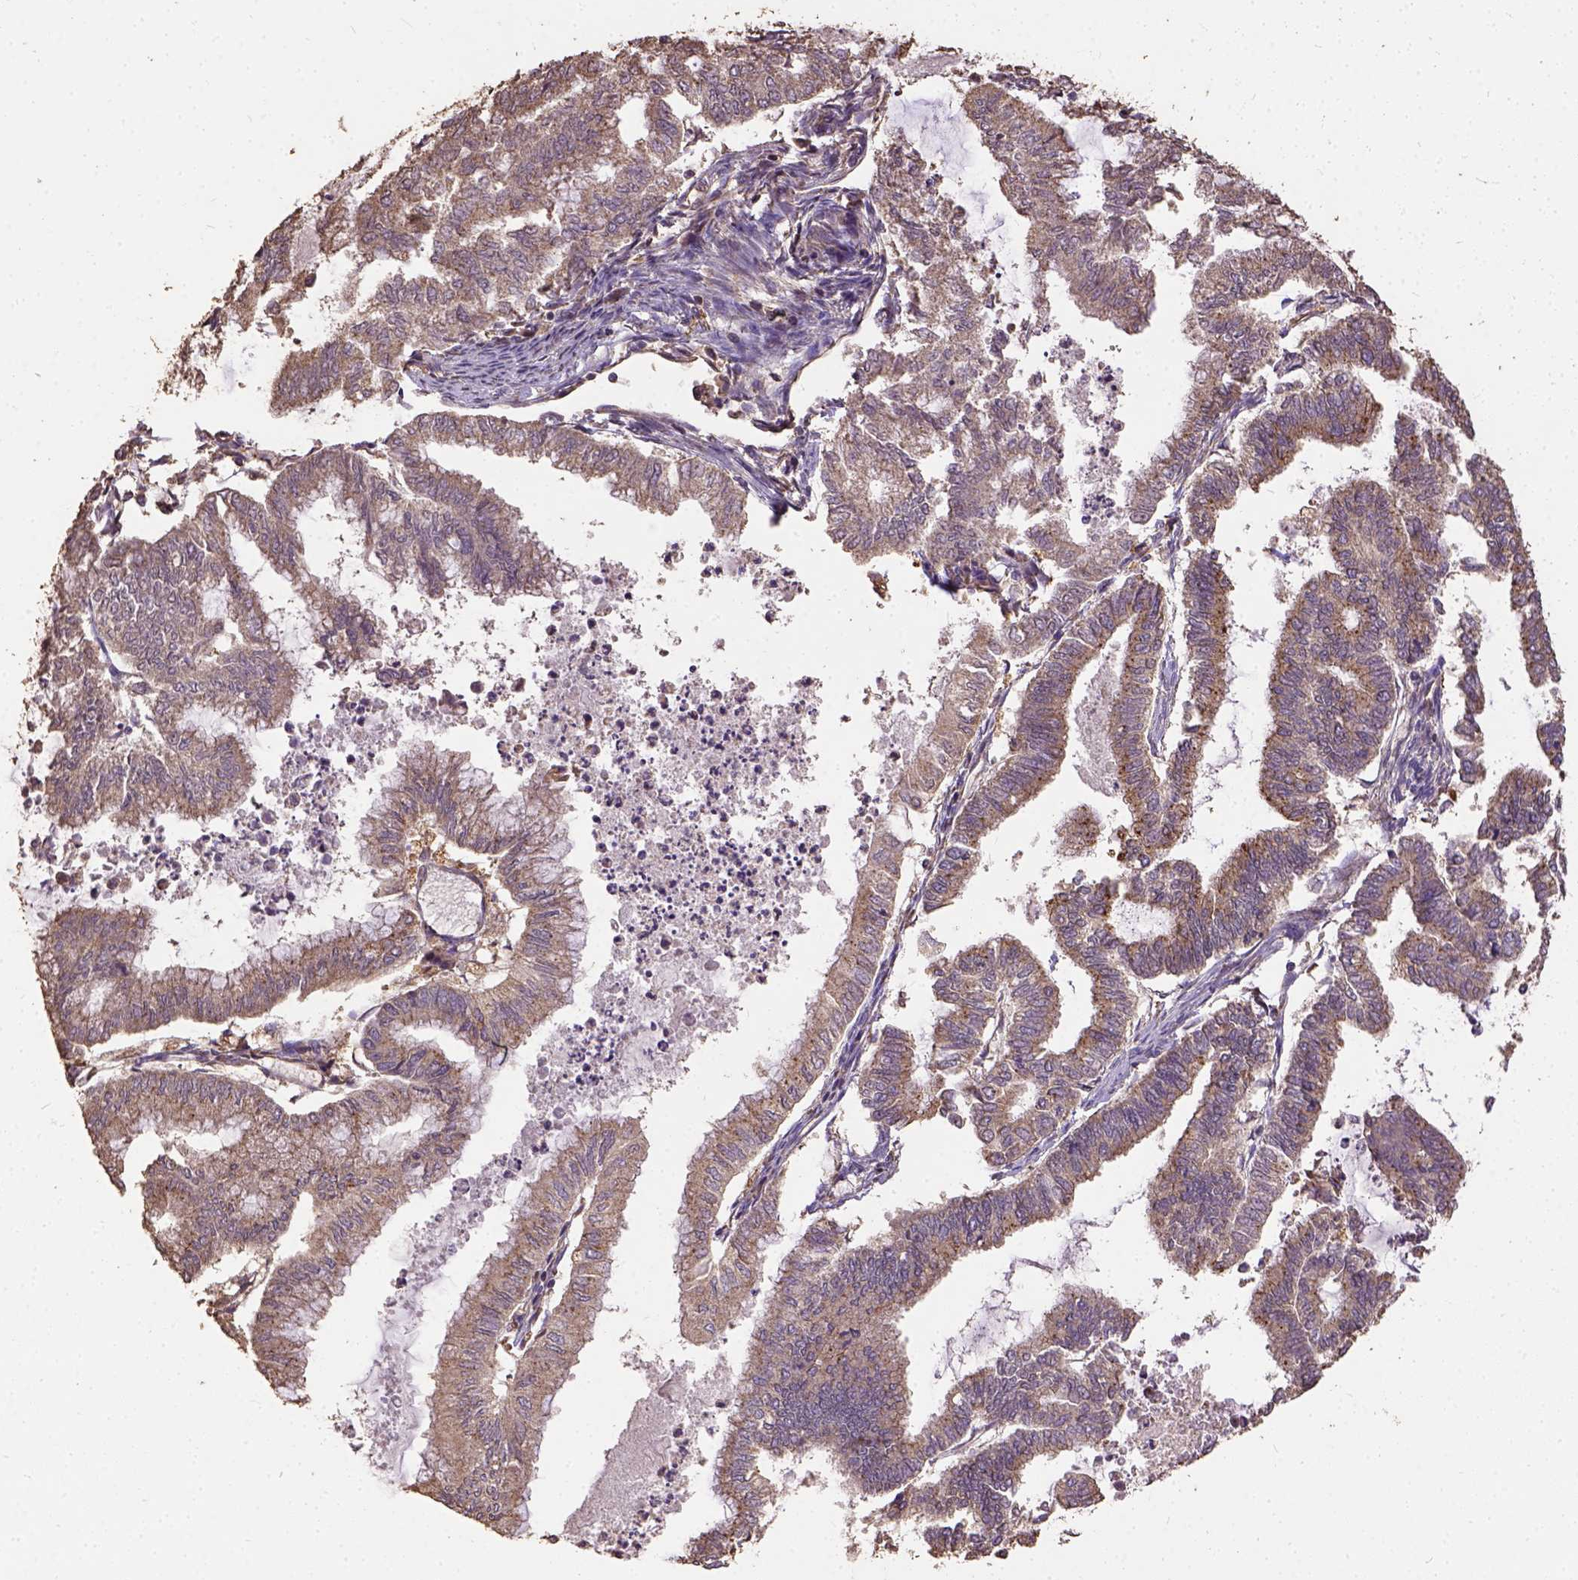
{"staining": {"intensity": "weak", "quantity": ">75%", "location": "cytoplasmic/membranous"}, "tissue": "endometrial cancer", "cell_type": "Tumor cells", "image_type": "cancer", "snomed": [{"axis": "morphology", "description": "Adenocarcinoma, NOS"}, {"axis": "topography", "description": "Endometrium"}], "caption": "Immunohistochemistry (IHC) micrograph of human endometrial cancer stained for a protein (brown), which reveals low levels of weak cytoplasmic/membranous positivity in about >75% of tumor cells.", "gene": "ATP1B3", "patient": {"sex": "female", "age": 79}}